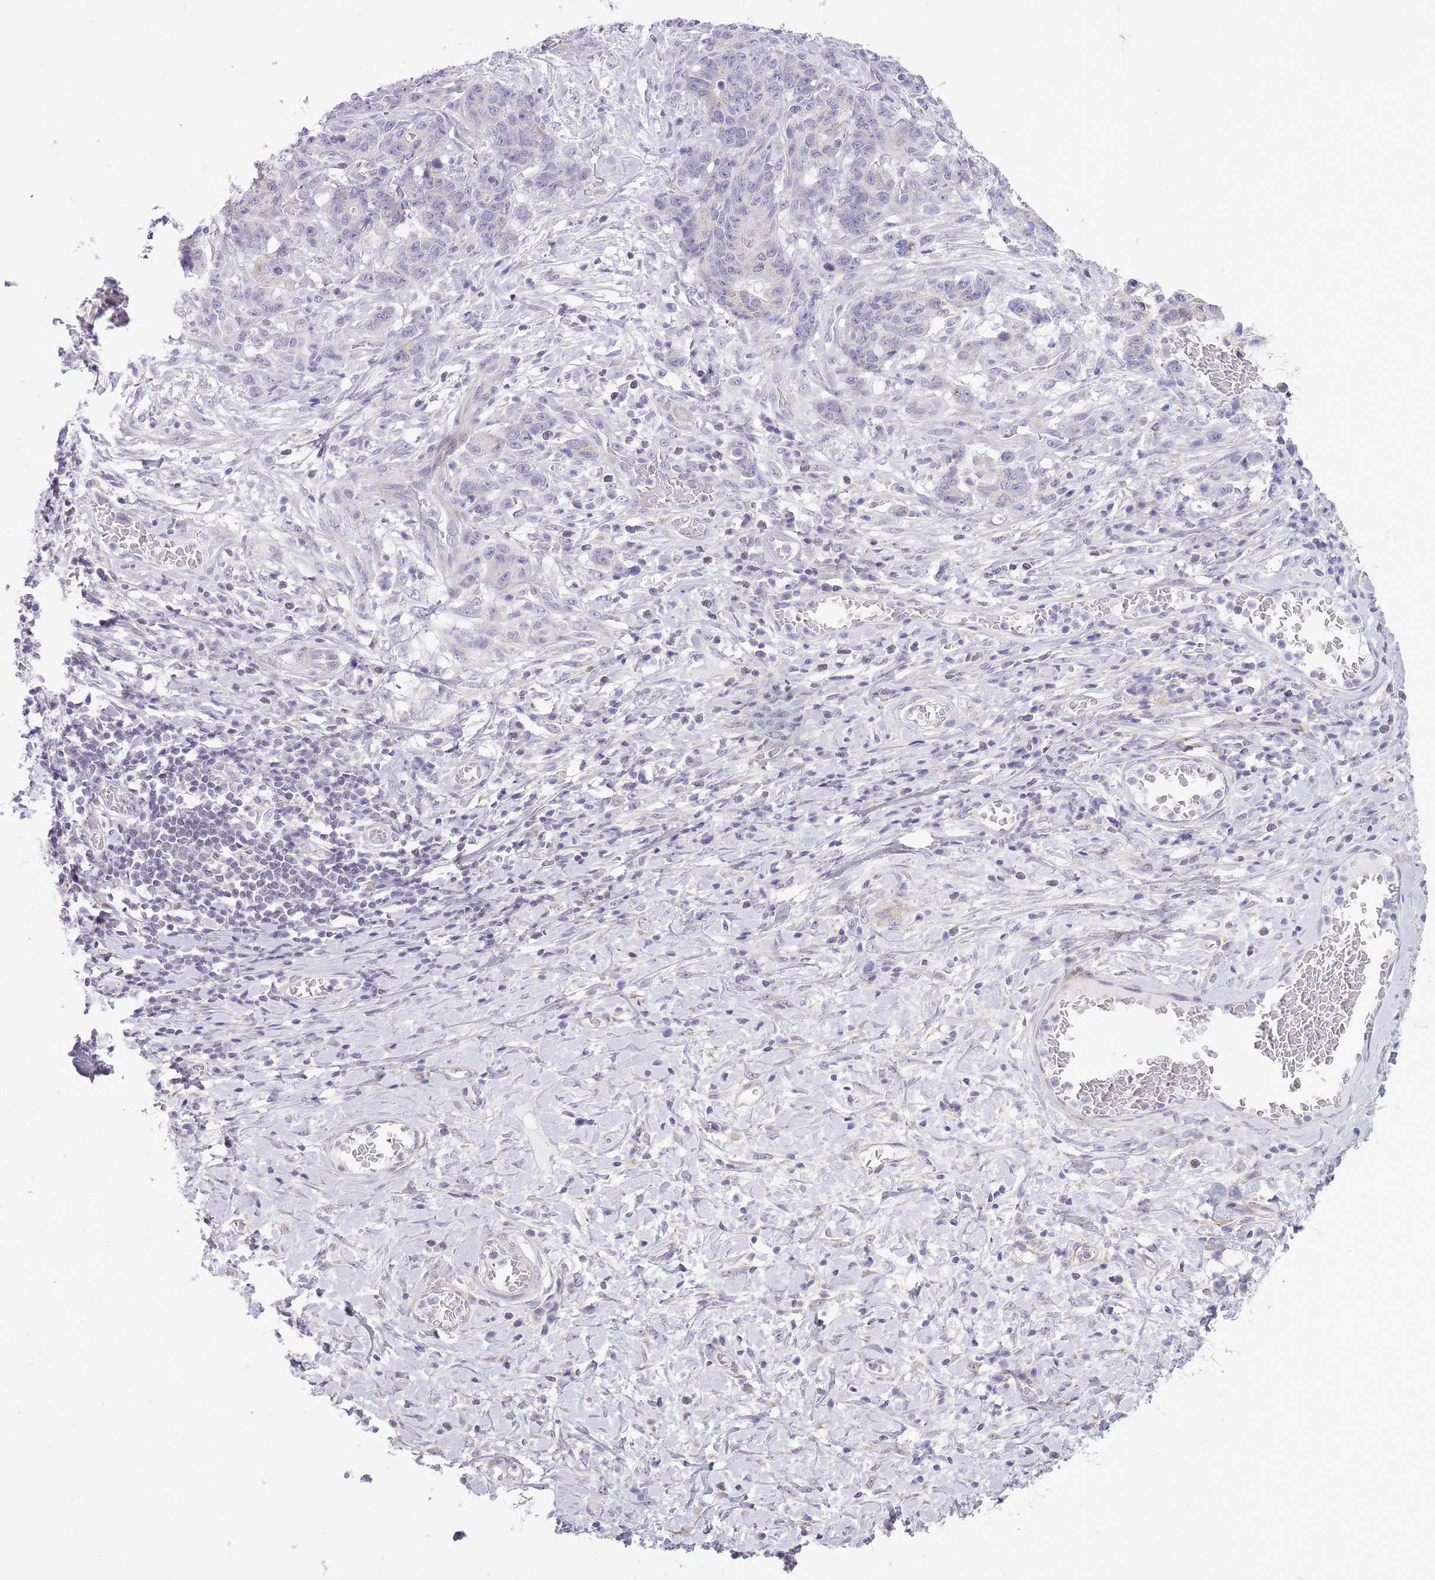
{"staining": {"intensity": "negative", "quantity": "none", "location": "none"}, "tissue": "stomach cancer", "cell_type": "Tumor cells", "image_type": "cancer", "snomed": [{"axis": "morphology", "description": "Normal tissue, NOS"}, {"axis": "morphology", "description": "Adenocarcinoma, NOS"}, {"axis": "topography", "description": "Stomach"}], "caption": "IHC of human adenocarcinoma (stomach) exhibits no expression in tumor cells.", "gene": "ZBTB24", "patient": {"sex": "female", "age": 64}}